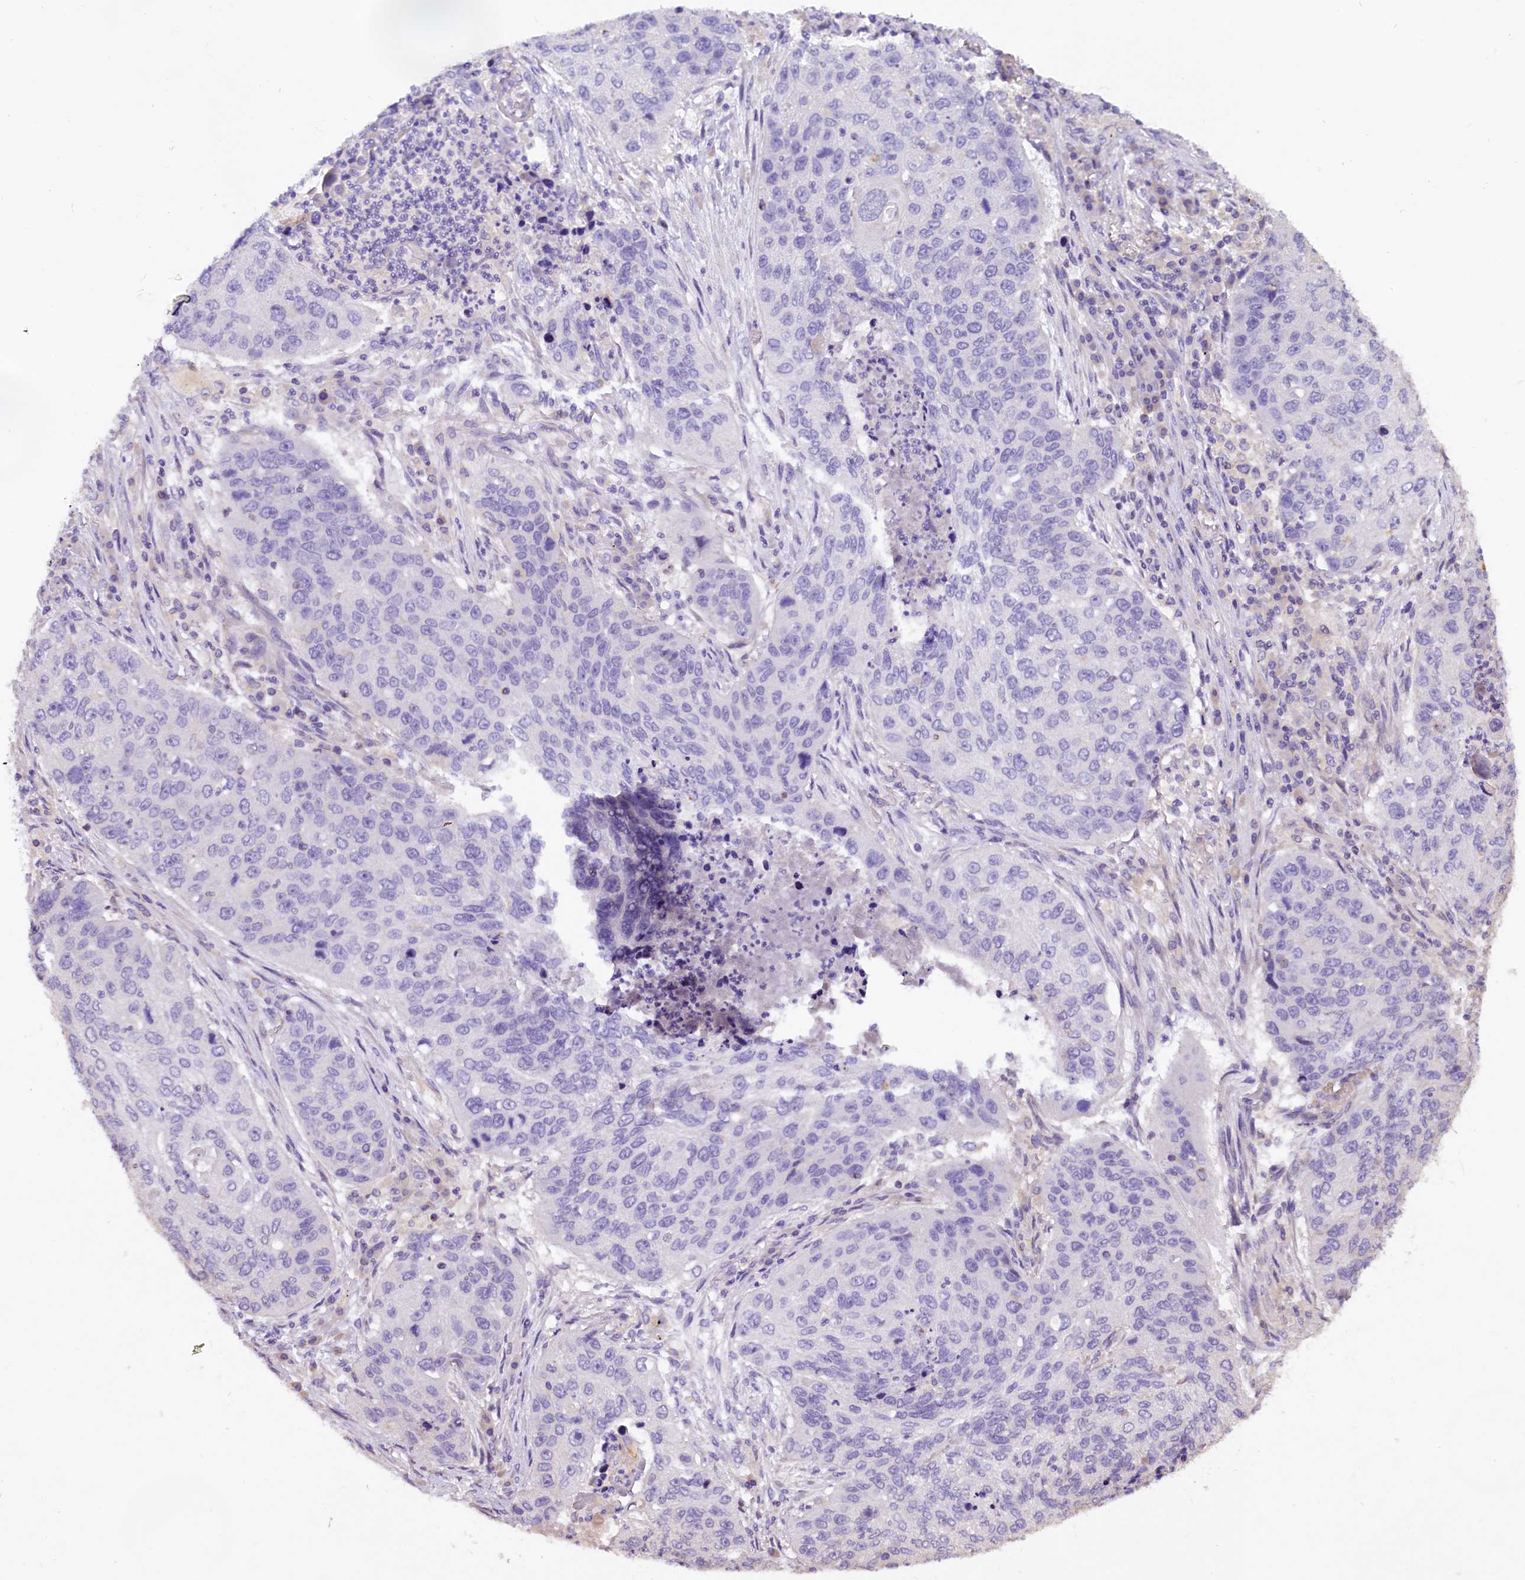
{"staining": {"intensity": "negative", "quantity": "none", "location": "none"}, "tissue": "lung cancer", "cell_type": "Tumor cells", "image_type": "cancer", "snomed": [{"axis": "morphology", "description": "Squamous cell carcinoma, NOS"}, {"axis": "topography", "description": "Lung"}], "caption": "Human lung cancer stained for a protein using immunohistochemistry (IHC) displays no positivity in tumor cells.", "gene": "AP3B2", "patient": {"sex": "female", "age": 63}}